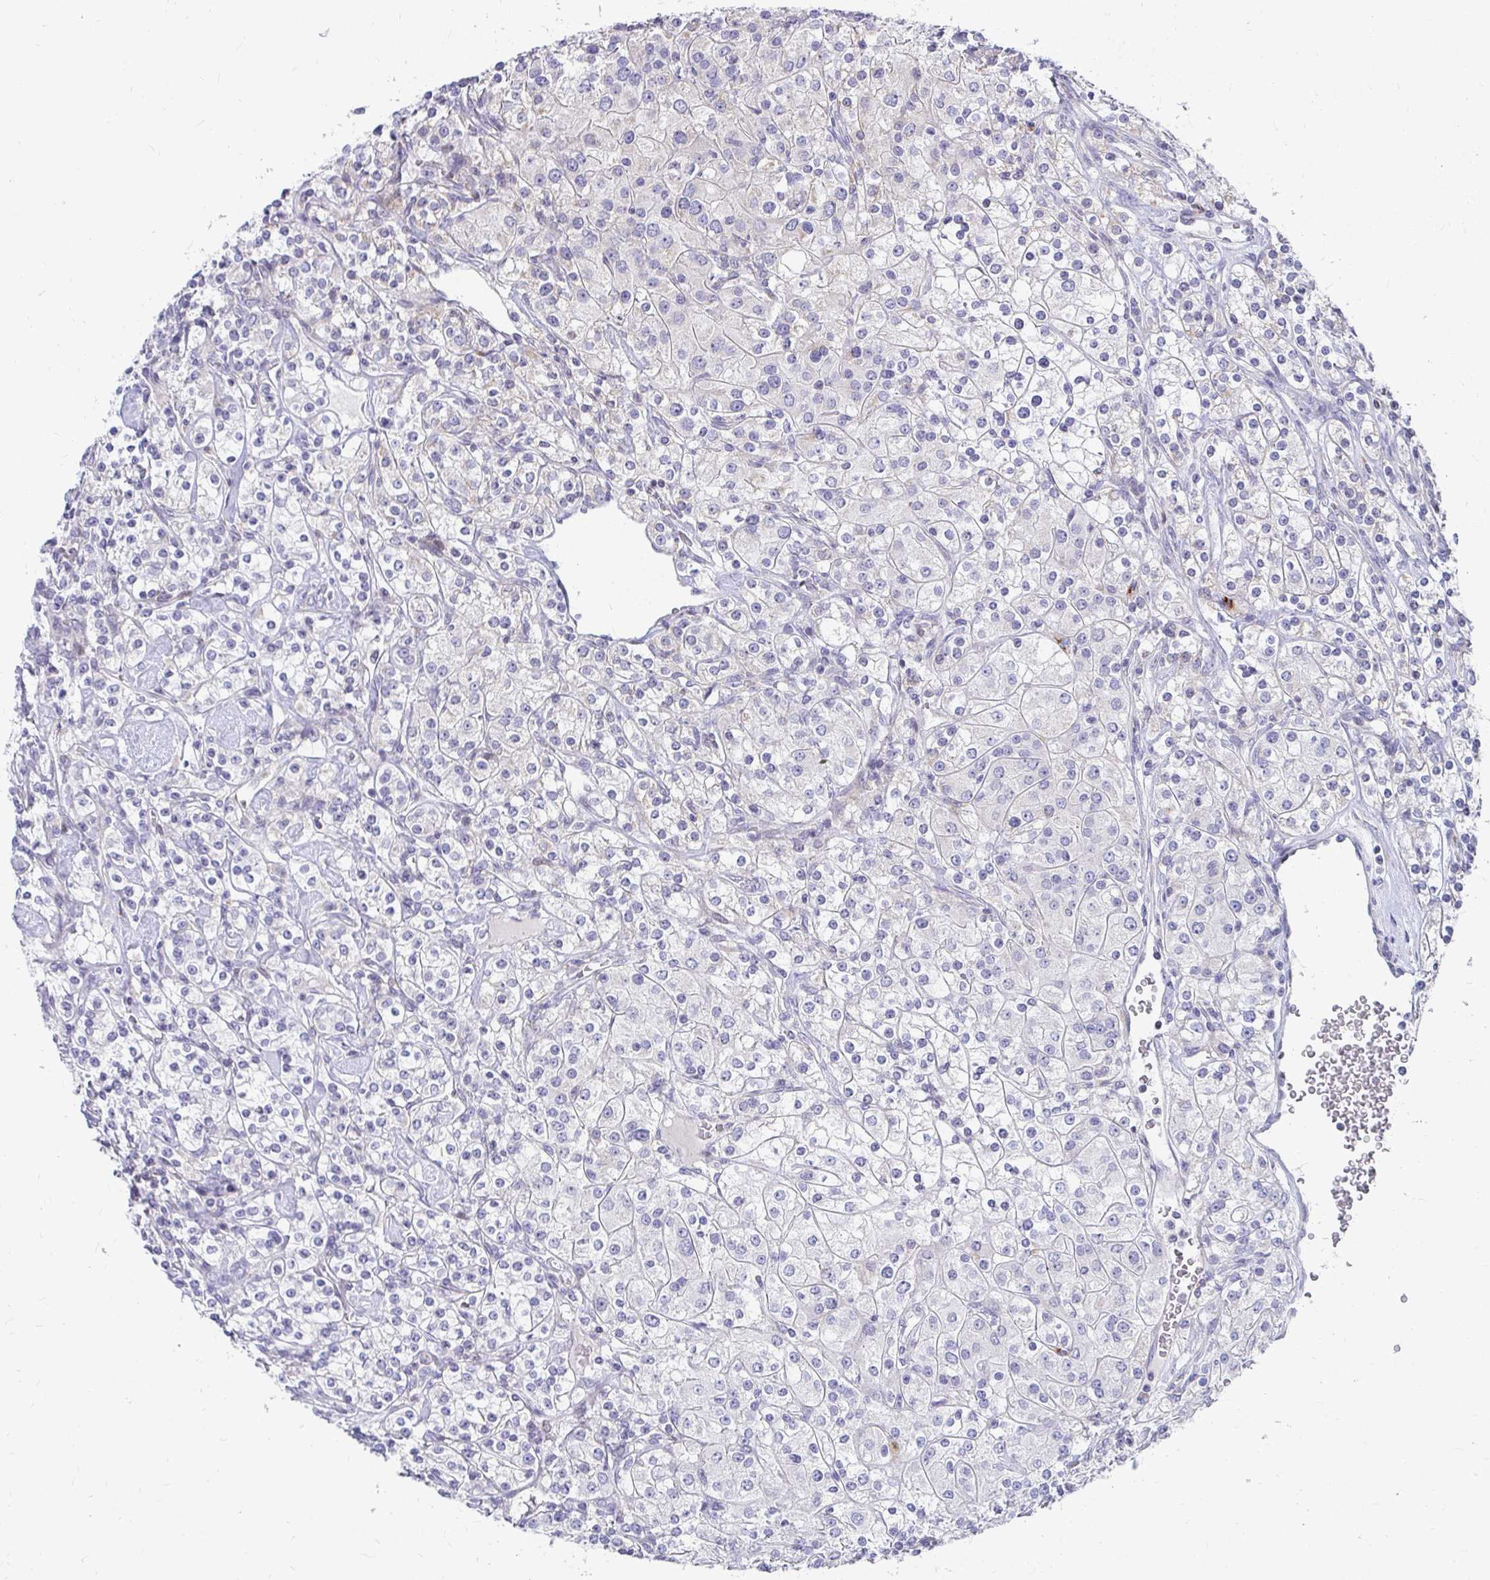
{"staining": {"intensity": "negative", "quantity": "none", "location": "none"}, "tissue": "renal cancer", "cell_type": "Tumor cells", "image_type": "cancer", "snomed": [{"axis": "morphology", "description": "Adenocarcinoma, NOS"}, {"axis": "topography", "description": "Kidney"}], "caption": "Tumor cells show no significant protein positivity in renal adenocarcinoma.", "gene": "EXOC5", "patient": {"sex": "male", "age": 77}}